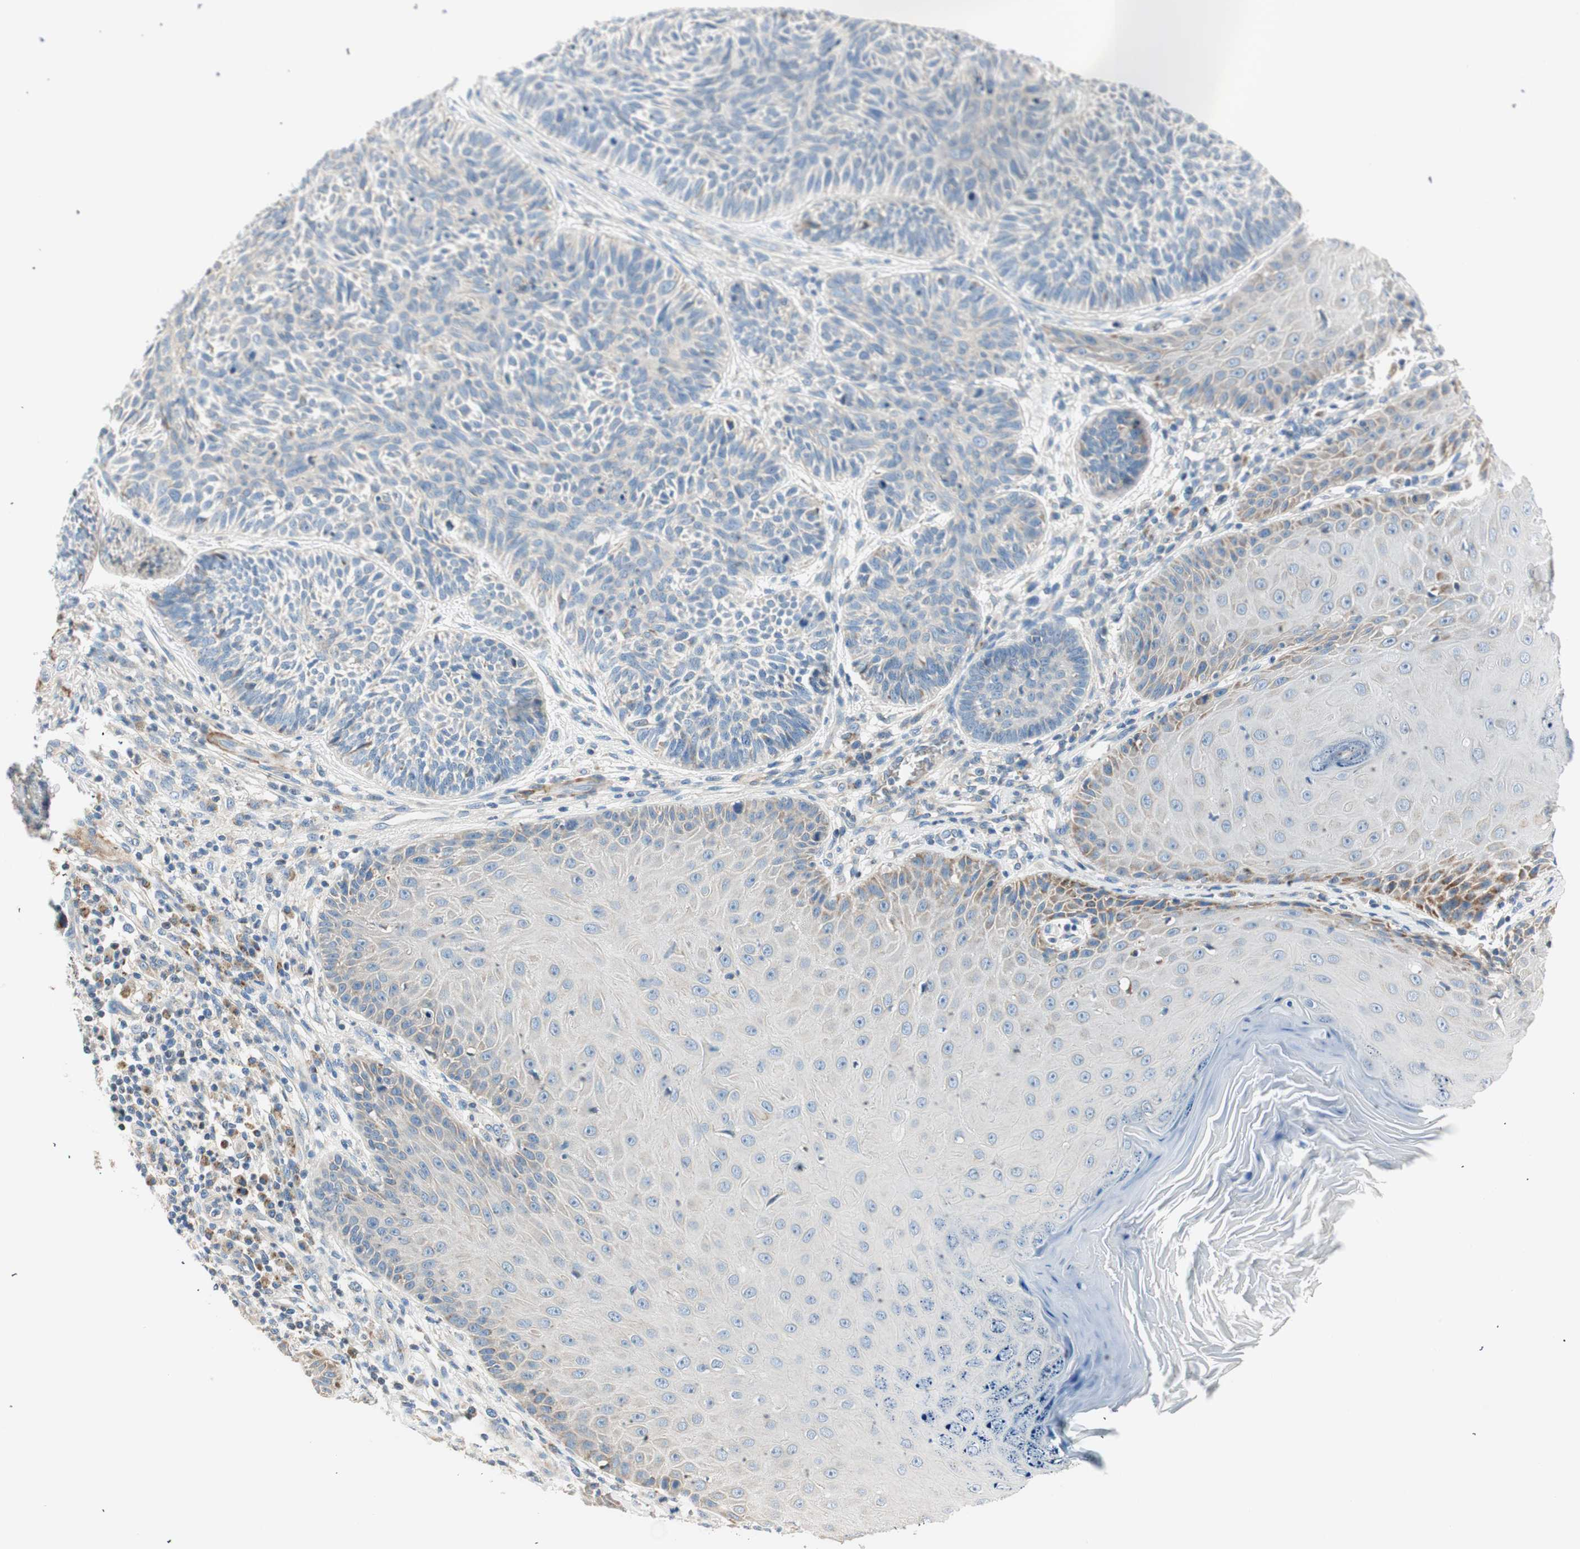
{"staining": {"intensity": "negative", "quantity": "none", "location": "none"}, "tissue": "skin cancer", "cell_type": "Tumor cells", "image_type": "cancer", "snomed": [{"axis": "morphology", "description": "Normal tissue, NOS"}, {"axis": "morphology", "description": "Basal cell carcinoma"}, {"axis": "topography", "description": "Skin"}], "caption": "Protein analysis of skin cancer (basal cell carcinoma) displays no significant expression in tumor cells. Brightfield microscopy of immunohistochemistry stained with DAB (3,3'-diaminobenzidine) (brown) and hematoxylin (blue), captured at high magnification.", "gene": "RORB", "patient": {"sex": "male", "age": 52}}